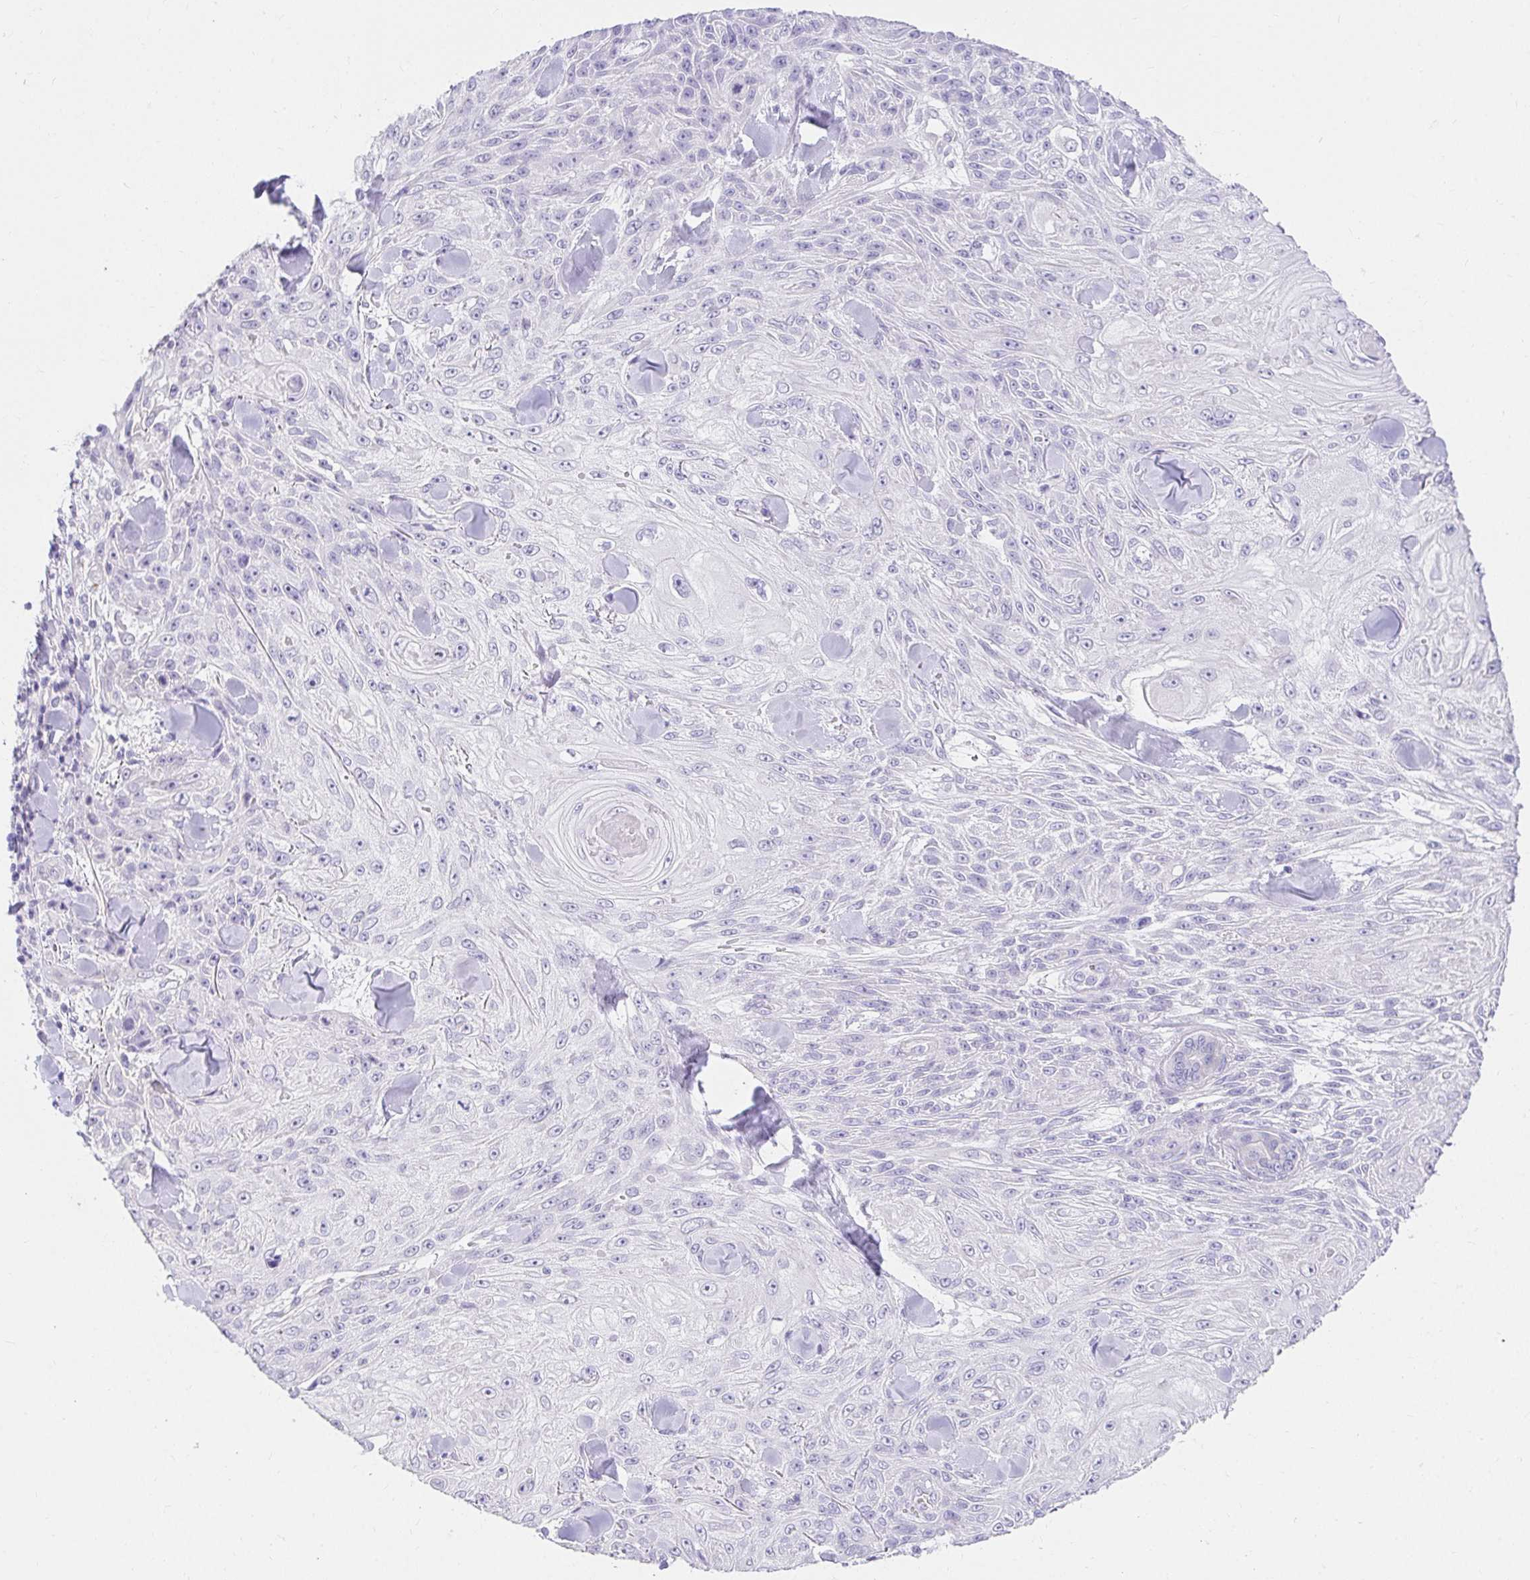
{"staining": {"intensity": "negative", "quantity": "none", "location": "none"}, "tissue": "skin cancer", "cell_type": "Tumor cells", "image_type": "cancer", "snomed": [{"axis": "morphology", "description": "Squamous cell carcinoma, NOS"}, {"axis": "topography", "description": "Skin"}], "caption": "Tumor cells are negative for protein expression in human skin squamous cell carcinoma.", "gene": "VGLL1", "patient": {"sex": "male", "age": 88}}